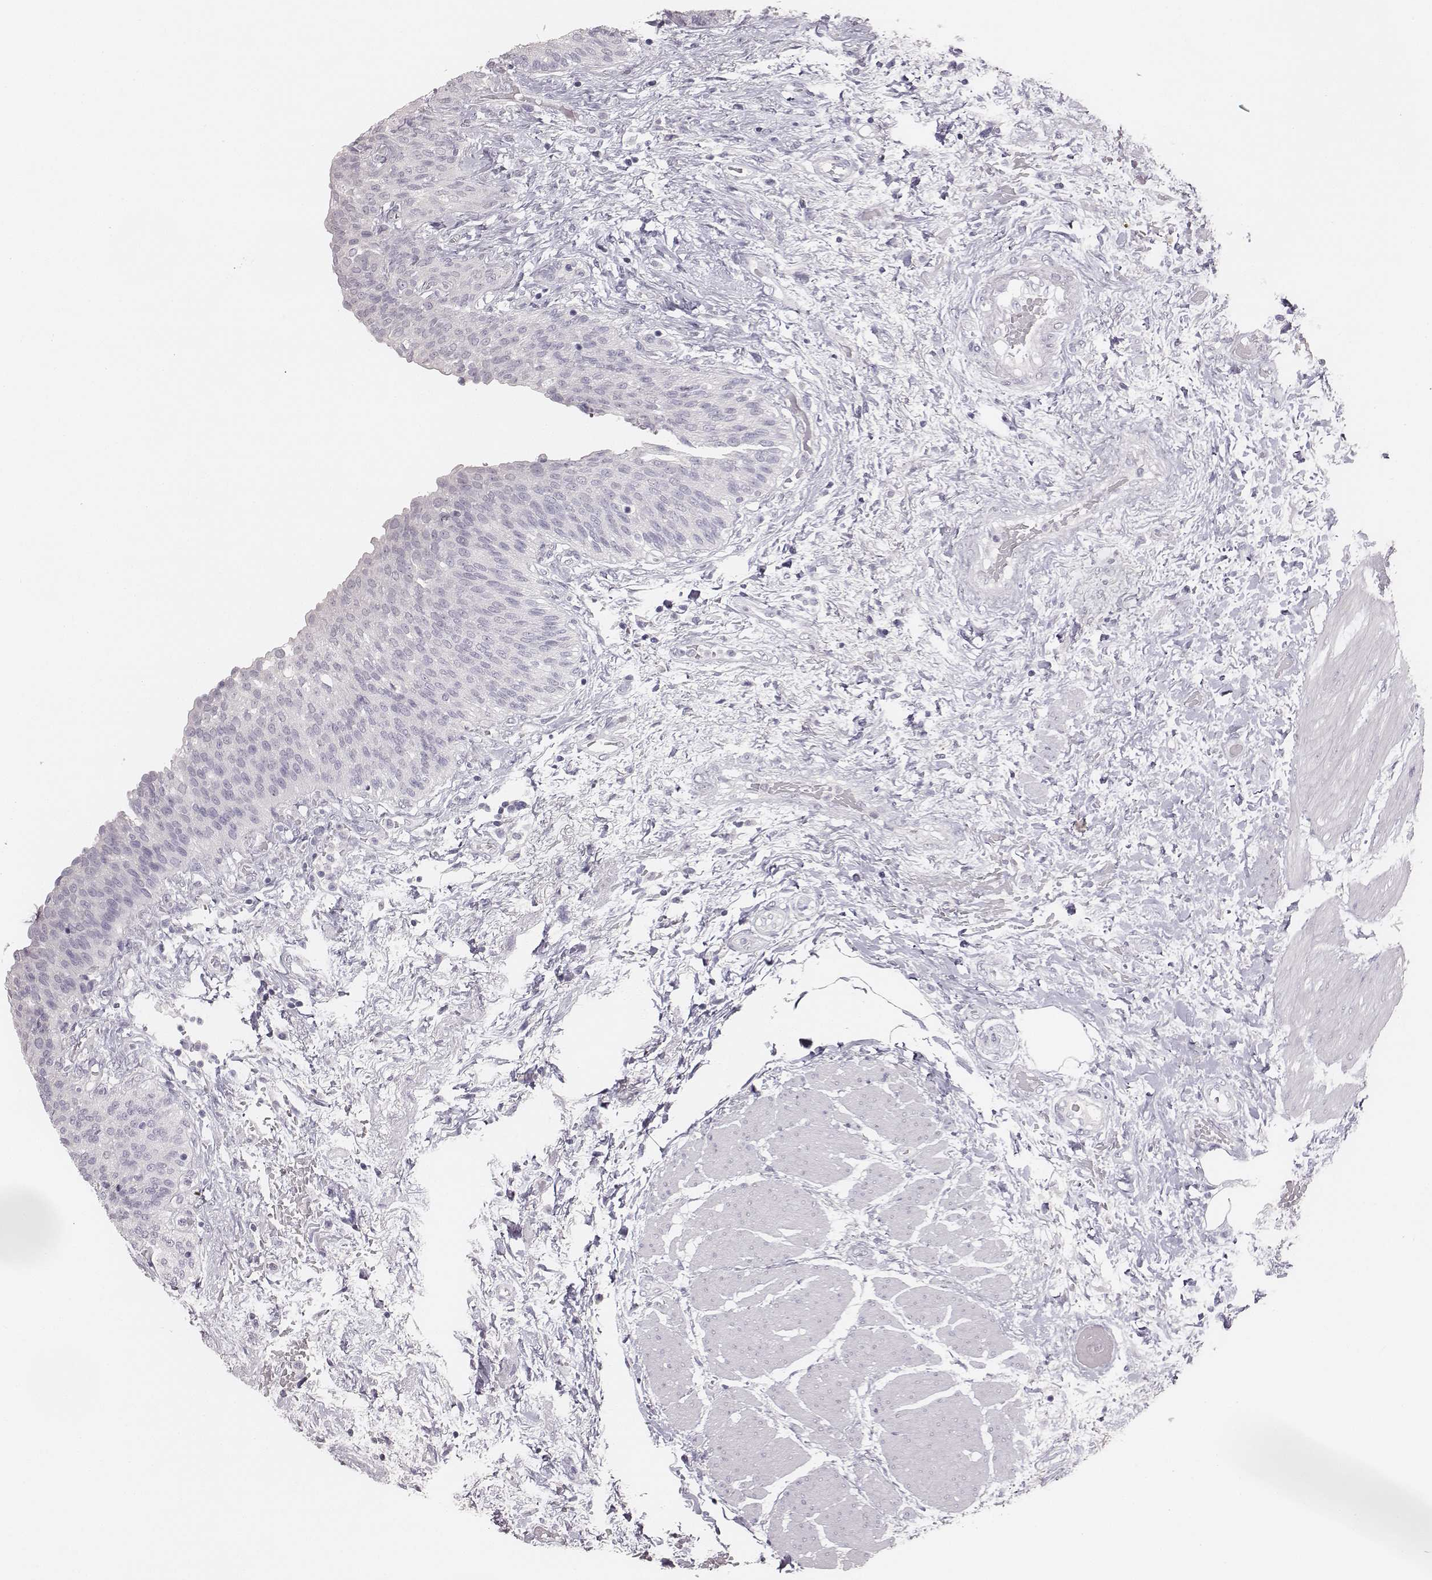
{"staining": {"intensity": "negative", "quantity": "none", "location": "none"}, "tissue": "urinary bladder", "cell_type": "Urothelial cells", "image_type": "normal", "snomed": [{"axis": "morphology", "description": "Normal tissue, NOS"}, {"axis": "morphology", "description": "Metaplasia, NOS"}, {"axis": "topography", "description": "Urinary bladder"}], "caption": "Immunohistochemistry (IHC) of benign urinary bladder reveals no staining in urothelial cells.", "gene": "MYH6", "patient": {"sex": "male", "age": 68}}